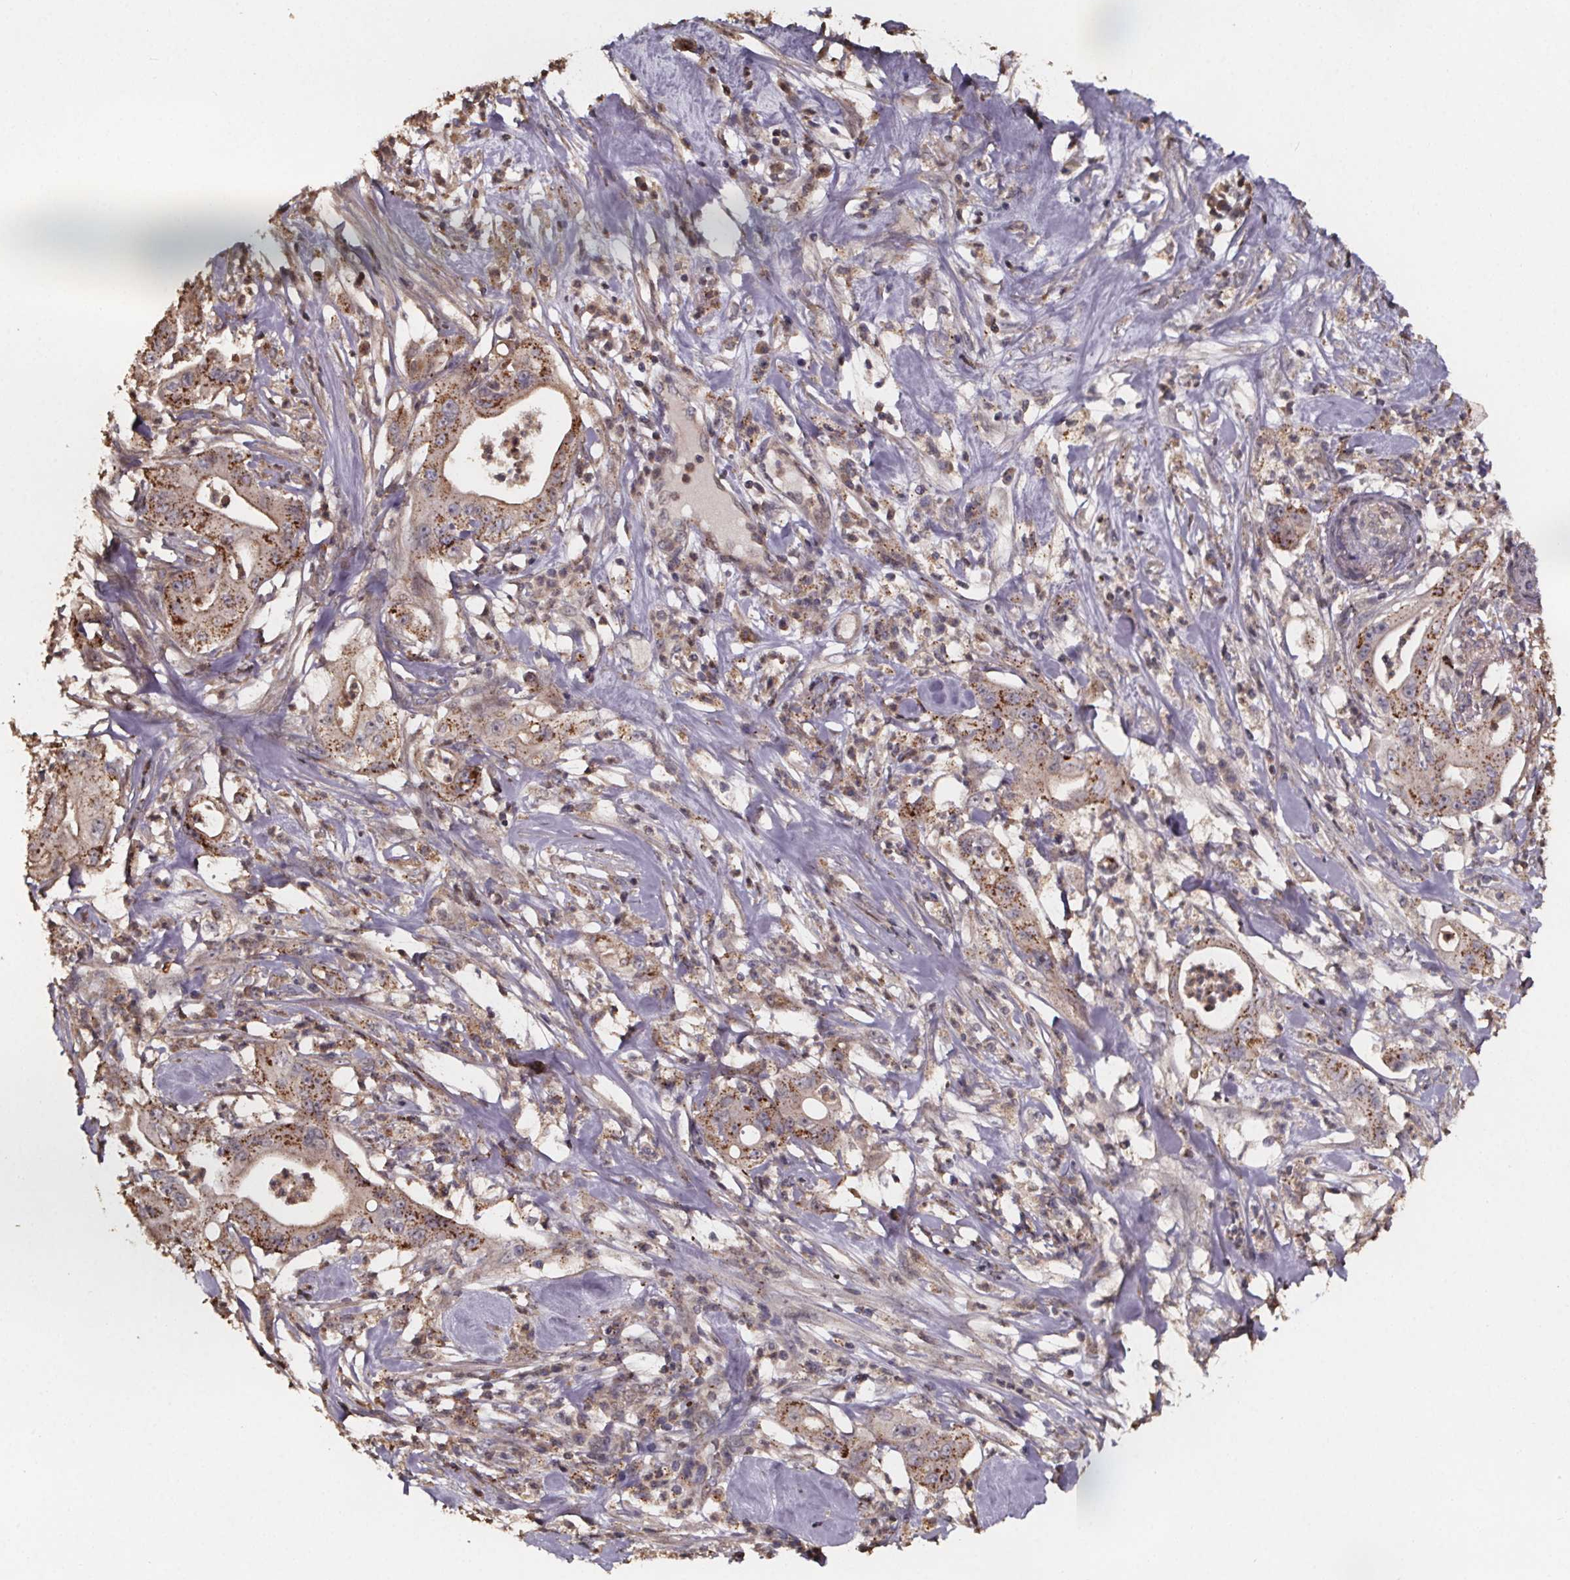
{"staining": {"intensity": "moderate", "quantity": ">75%", "location": "cytoplasmic/membranous"}, "tissue": "pancreatic cancer", "cell_type": "Tumor cells", "image_type": "cancer", "snomed": [{"axis": "morphology", "description": "Adenocarcinoma, NOS"}, {"axis": "topography", "description": "Pancreas"}], "caption": "Pancreatic cancer stained with immunohistochemistry (IHC) demonstrates moderate cytoplasmic/membranous positivity in about >75% of tumor cells.", "gene": "ZNF879", "patient": {"sex": "male", "age": 71}}